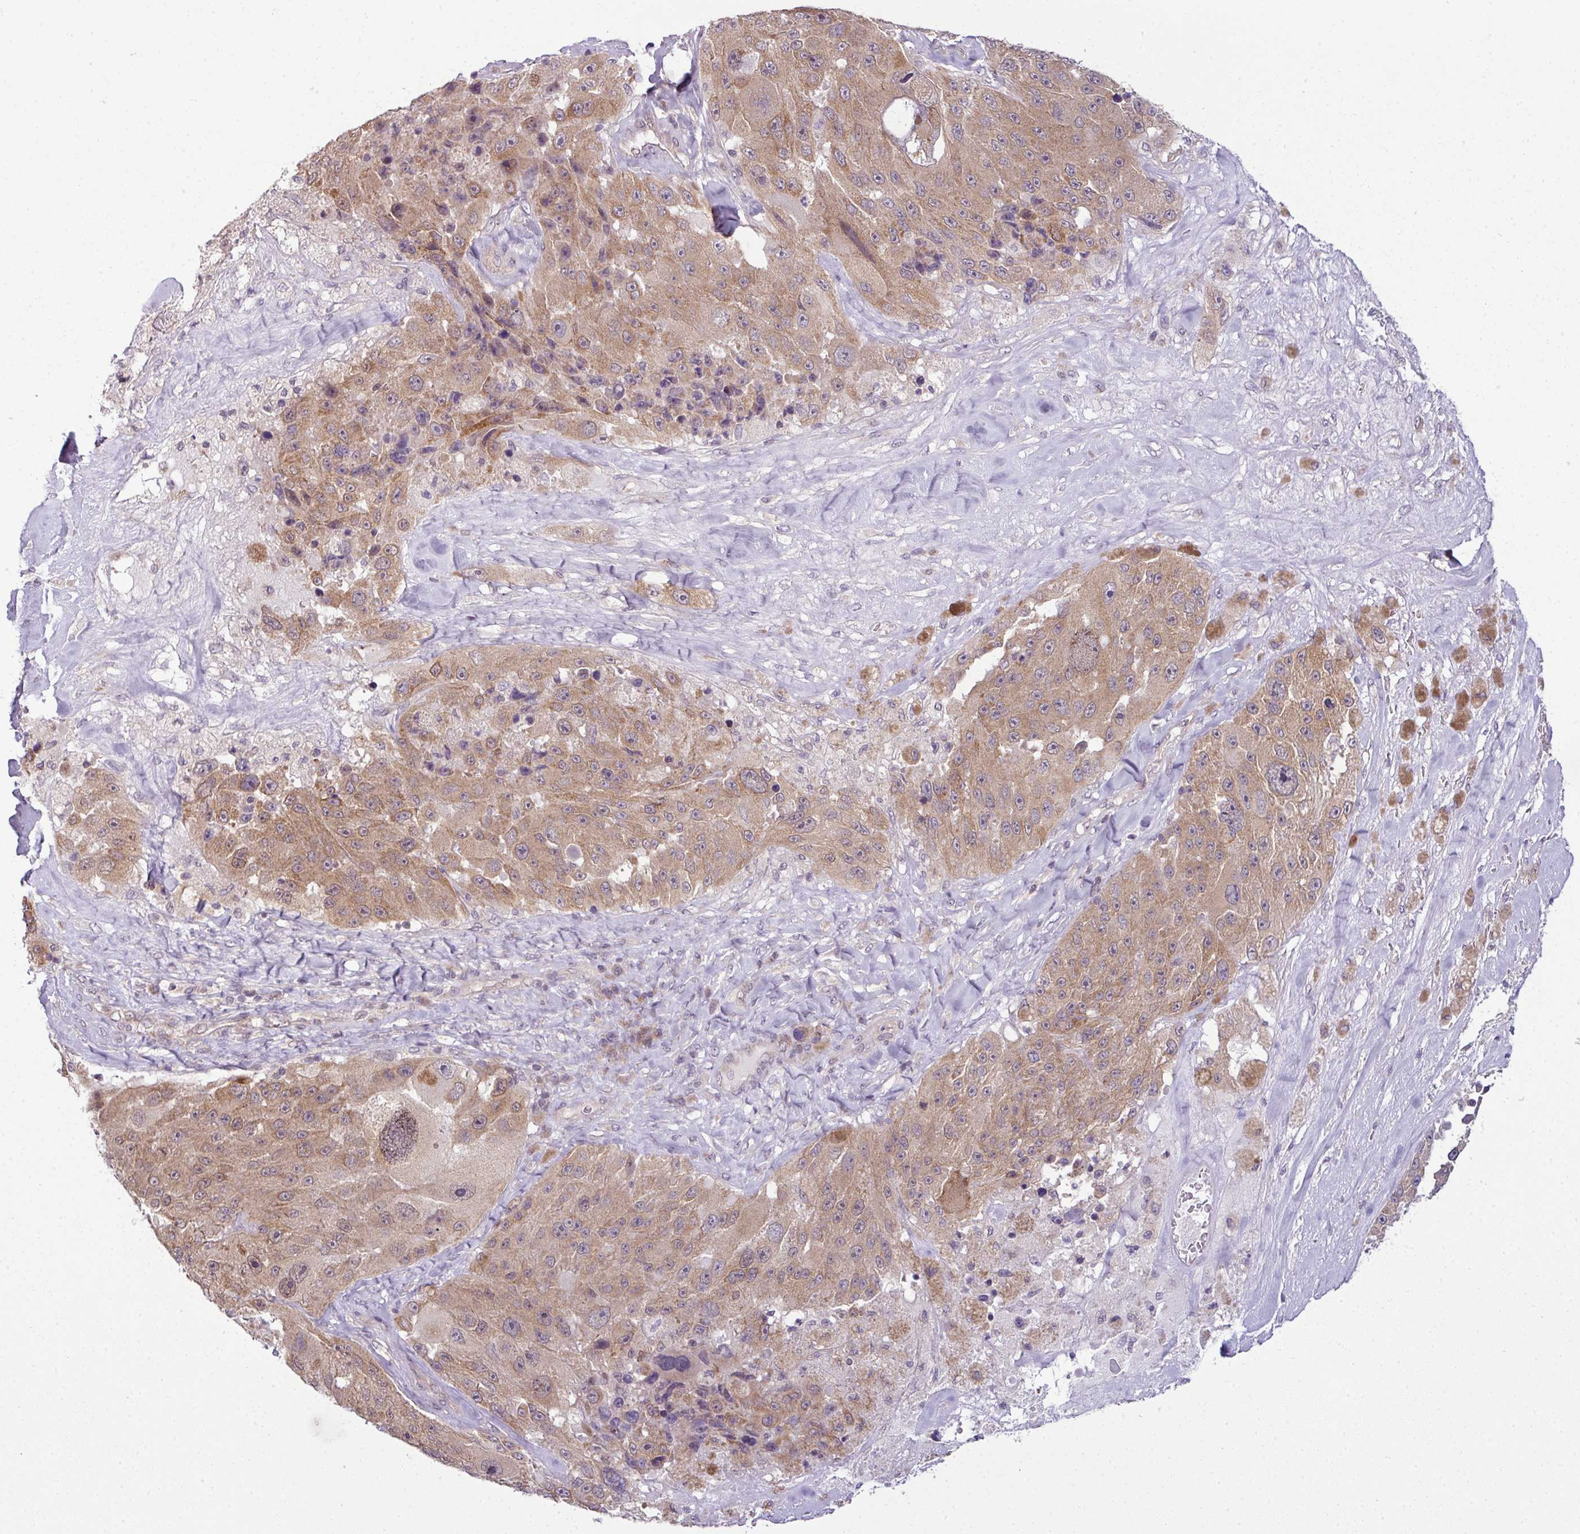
{"staining": {"intensity": "moderate", "quantity": ">75%", "location": "cytoplasmic/membranous"}, "tissue": "melanoma", "cell_type": "Tumor cells", "image_type": "cancer", "snomed": [{"axis": "morphology", "description": "Malignant melanoma, Metastatic site"}, {"axis": "topography", "description": "Lymph node"}], "caption": "Human melanoma stained for a protein (brown) exhibits moderate cytoplasmic/membranous positive positivity in approximately >75% of tumor cells.", "gene": "DERPC", "patient": {"sex": "male", "age": 62}}